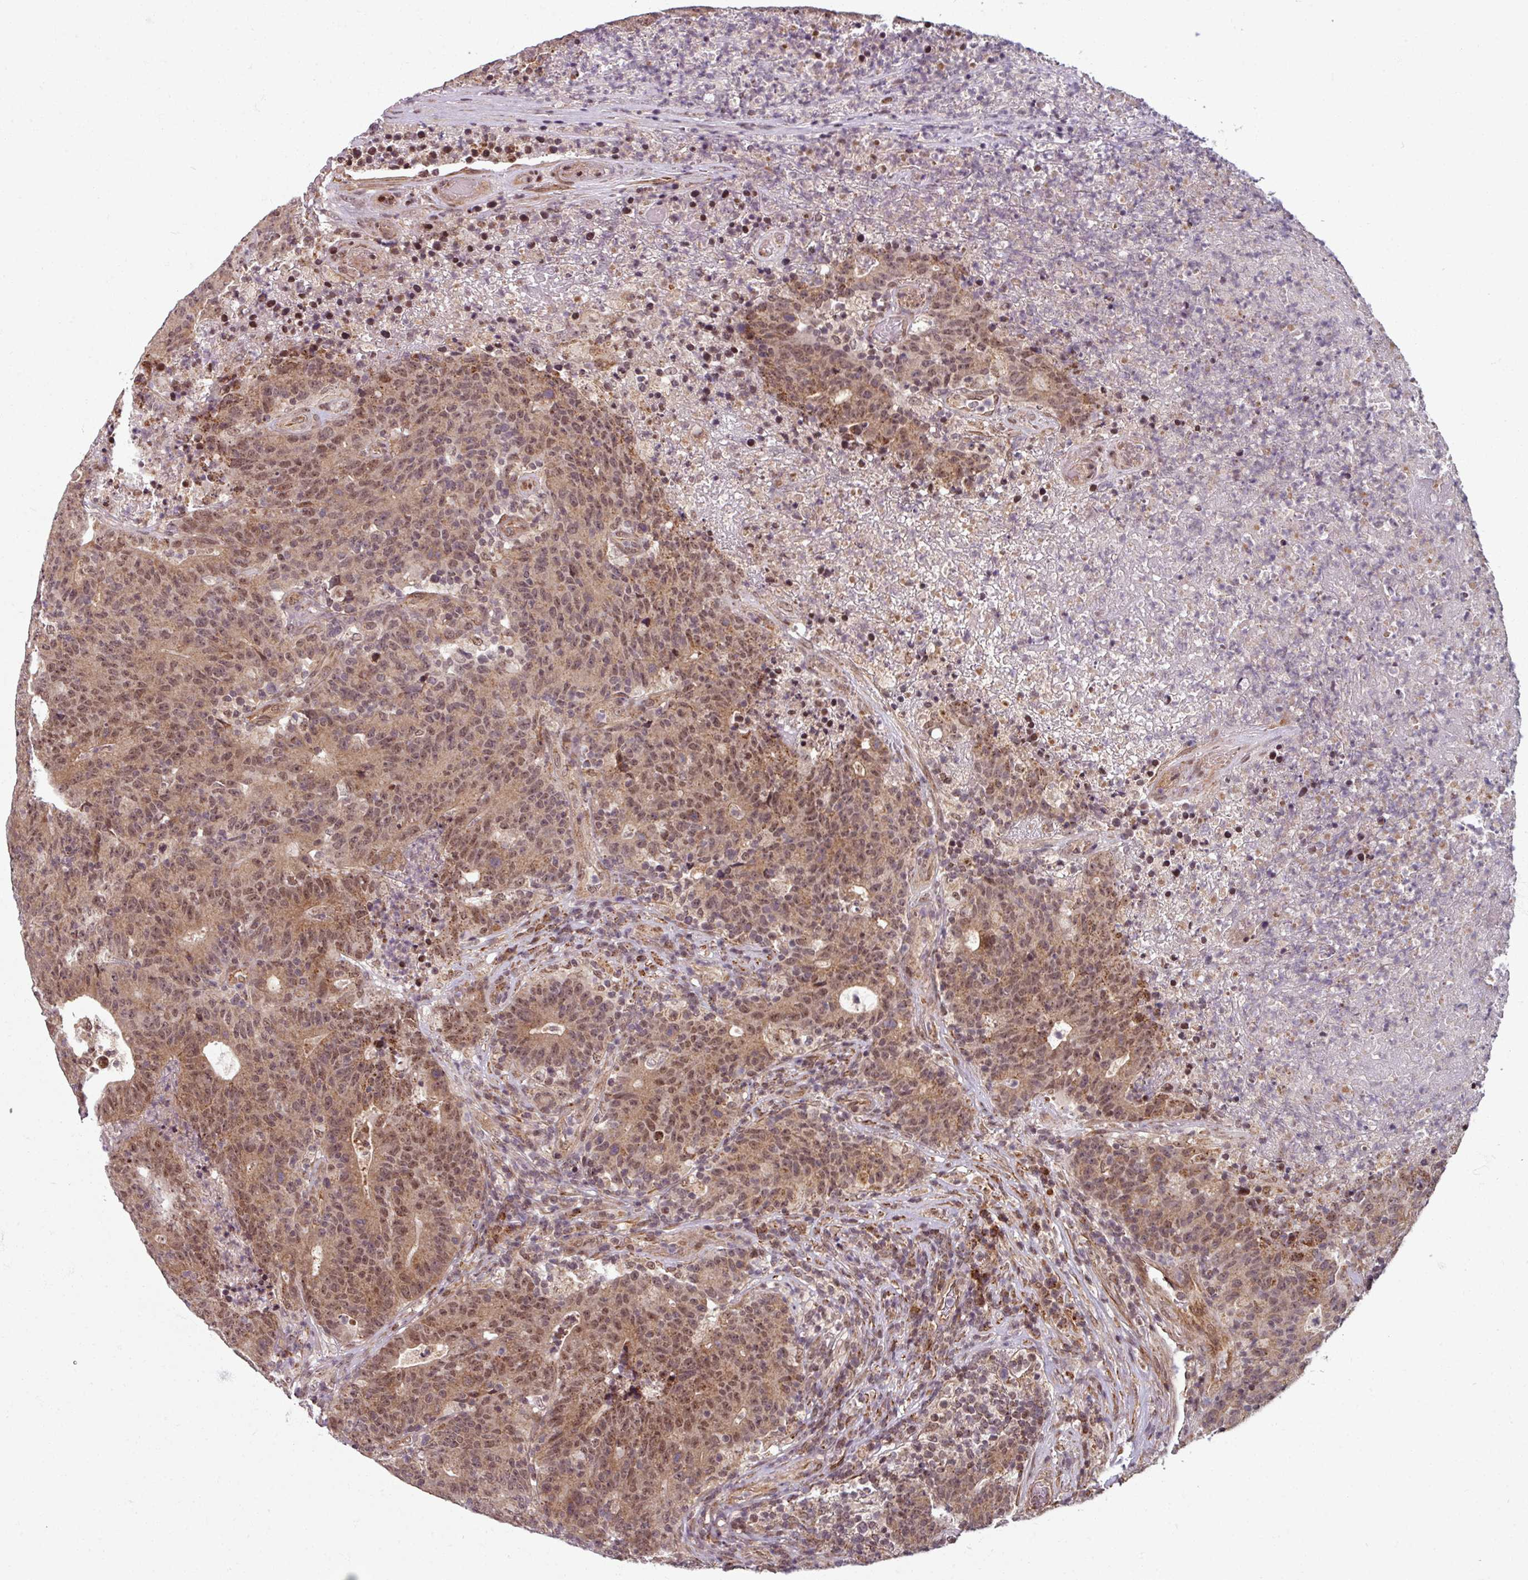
{"staining": {"intensity": "moderate", "quantity": ">75%", "location": "cytoplasmic/membranous,nuclear"}, "tissue": "colorectal cancer", "cell_type": "Tumor cells", "image_type": "cancer", "snomed": [{"axis": "morphology", "description": "Adenocarcinoma, NOS"}, {"axis": "topography", "description": "Colon"}], "caption": "This is an image of immunohistochemistry staining of adenocarcinoma (colorectal), which shows moderate positivity in the cytoplasmic/membranous and nuclear of tumor cells.", "gene": "SWI5", "patient": {"sex": "female", "age": 75}}